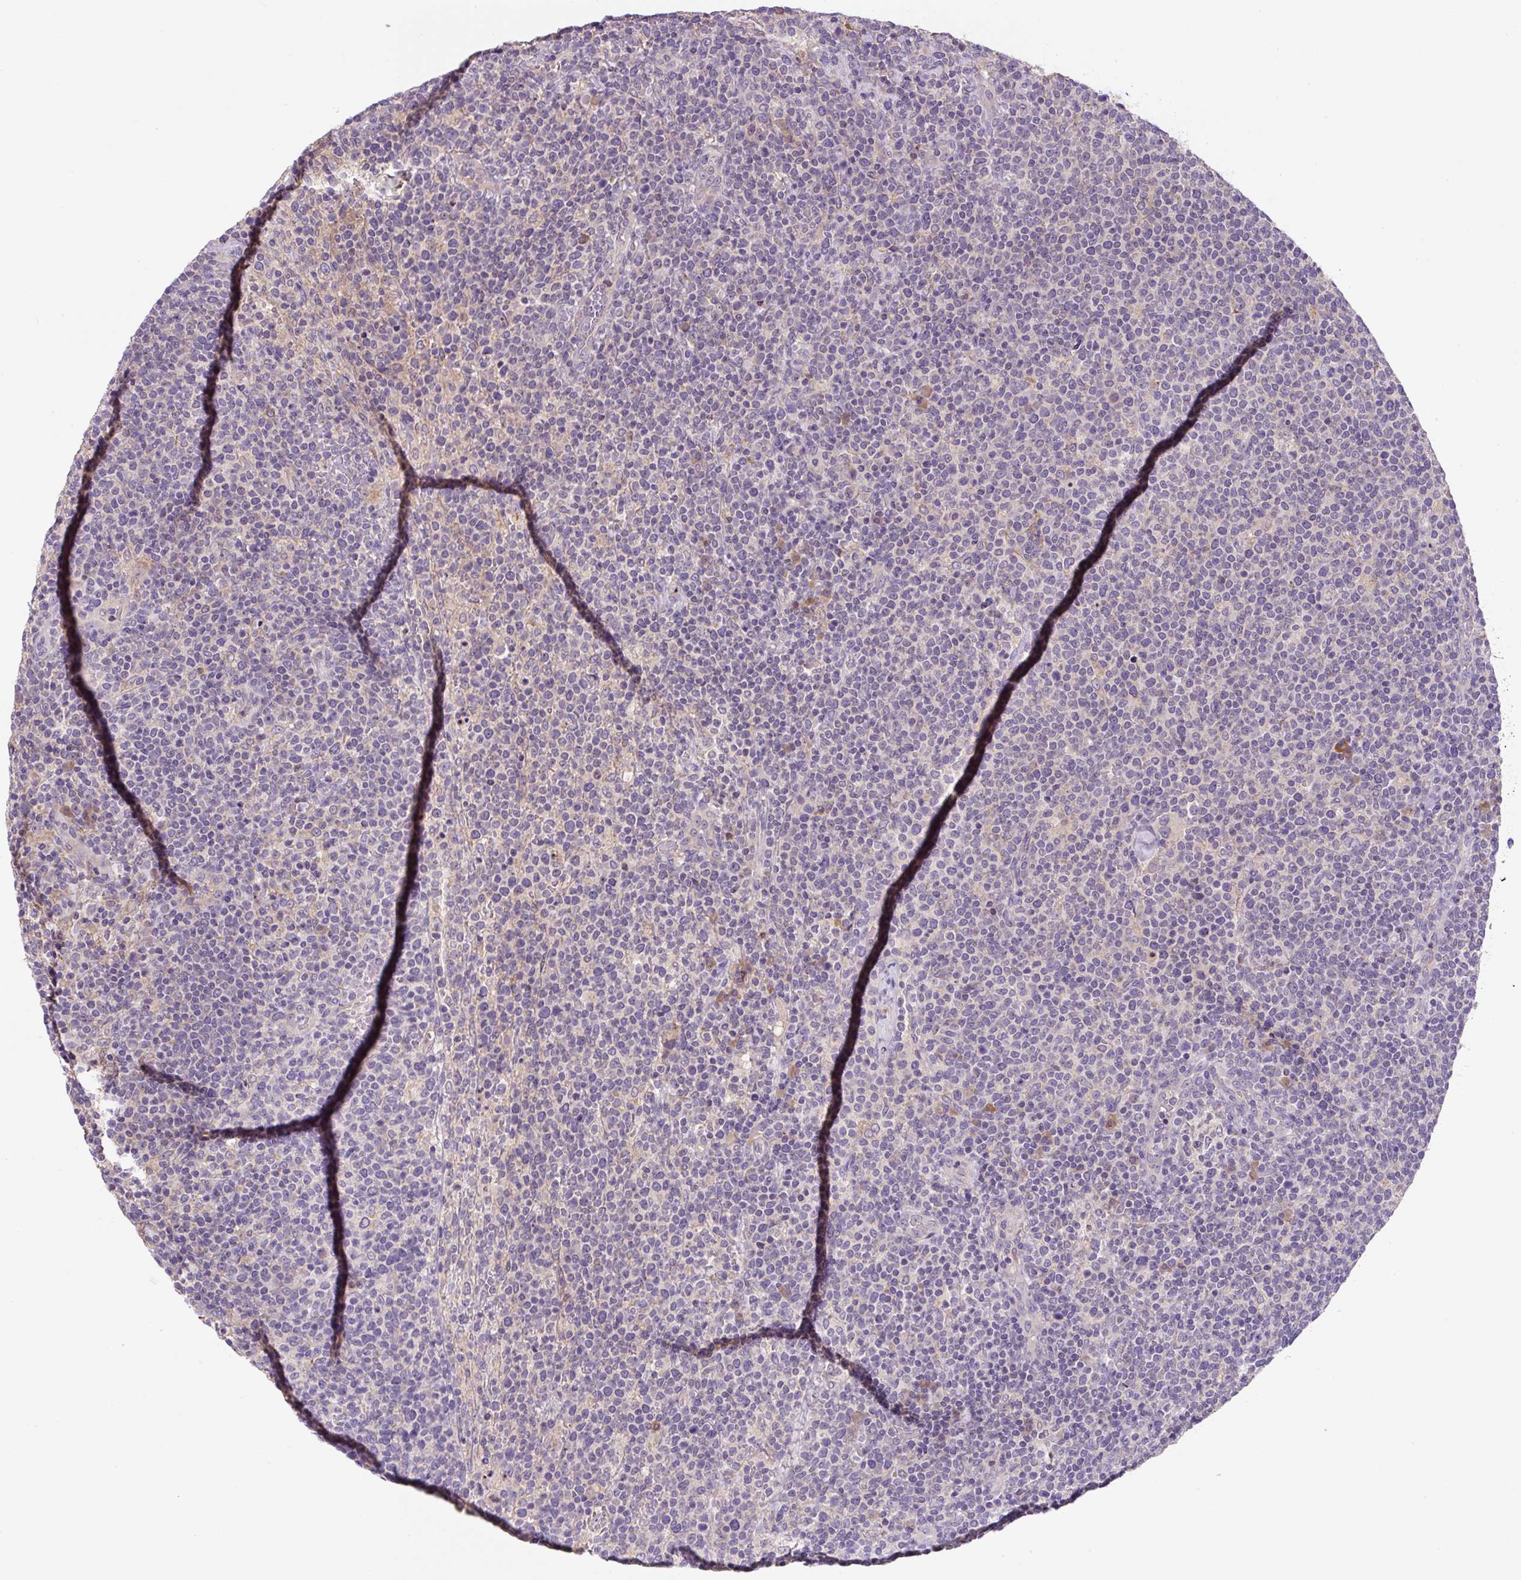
{"staining": {"intensity": "negative", "quantity": "none", "location": "none"}, "tissue": "lymphoma", "cell_type": "Tumor cells", "image_type": "cancer", "snomed": [{"axis": "morphology", "description": "Malignant lymphoma, non-Hodgkin's type, High grade"}, {"axis": "topography", "description": "Lymph node"}], "caption": "Immunohistochemistry (IHC) micrograph of high-grade malignant lymphoma, non-Hodgkin's type stained for a protein (brown), which exhibits no staining in tumor cells.", "gene": "FZD5", "patient": {"sex": "male", "age": 61}}